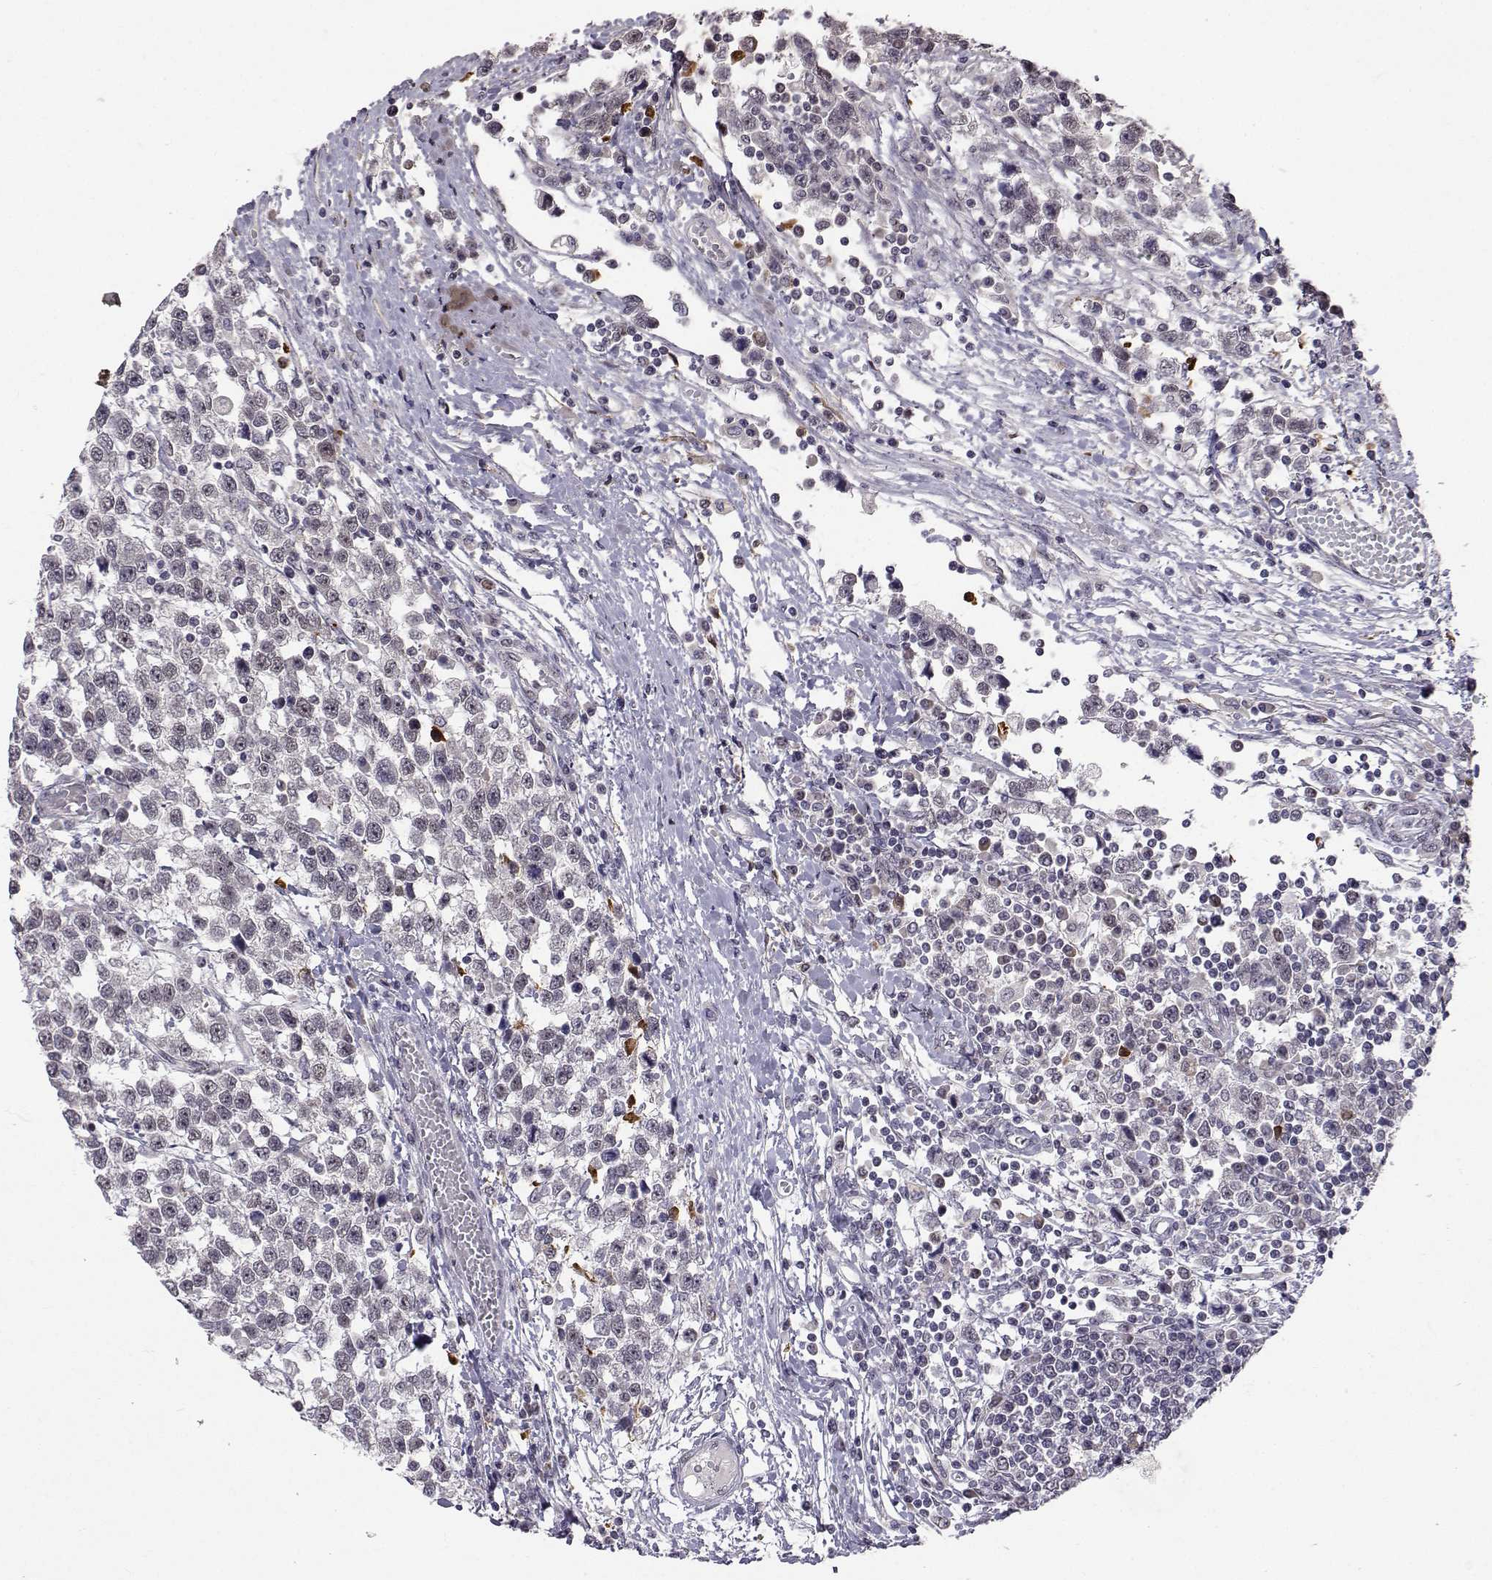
{"staining": {"intensity": "negative", "quantity": "none", "location": "none"}, "tissue": "testis cancer", "cell_type": "Tumor cells", "image_type": "cancer", "snomed": [{"axis": "morphology", "description": "Seminoma, NOS"}, {"axis": "topography", "description": "Testis"}], "caption": "Image shows no significant protein positivity in tumor cells of testis cancer.", "gene": "SLC6A3", "patient": {"sex": "male", "age": 34}}